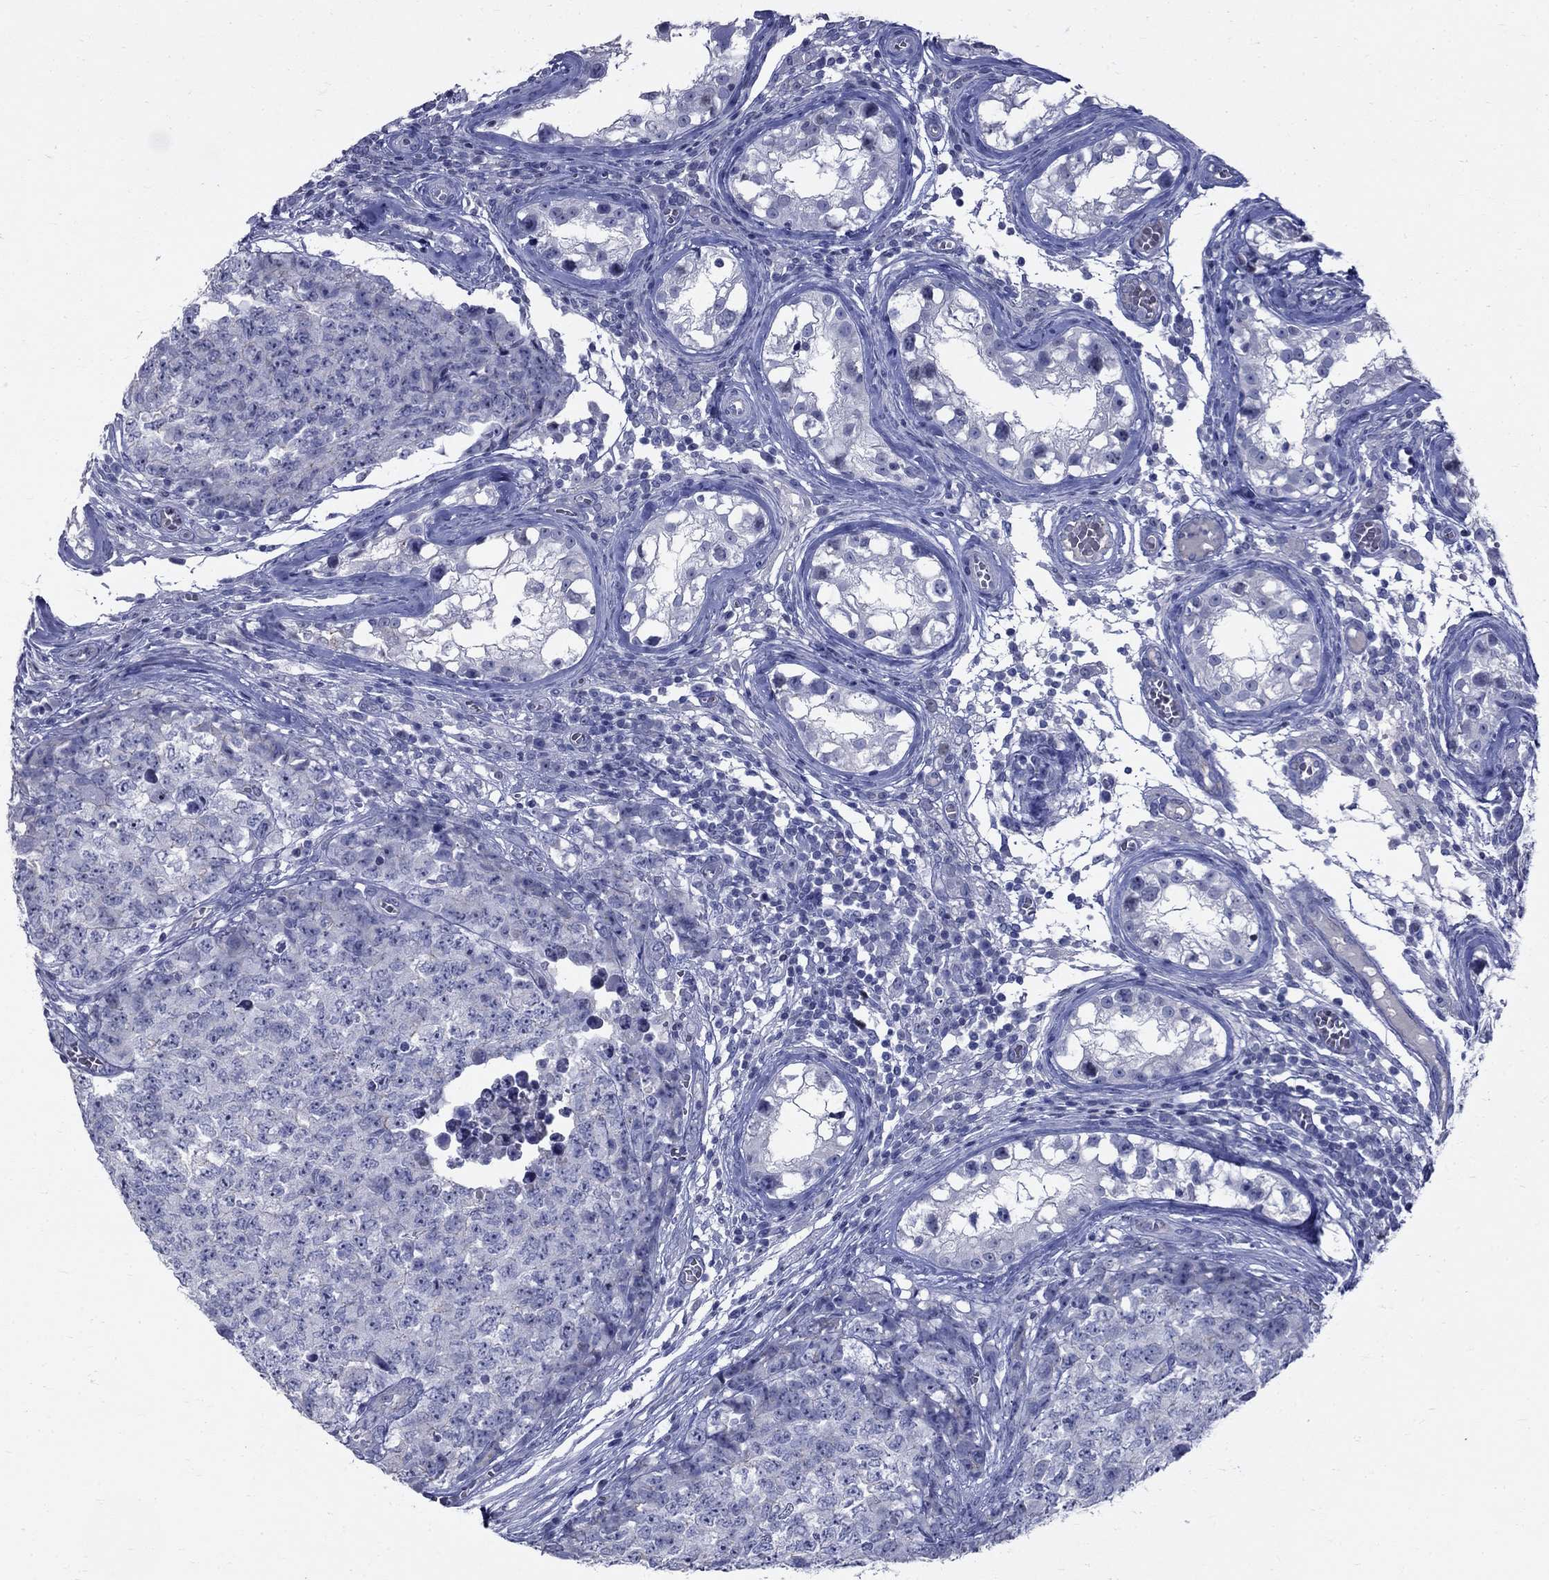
{"staining": {"intensity": "negative", "quantity": "none", "location": "none"}, "tissue": "testis cancer", "cell_type": "Tumor cells", "image_type": "cancer", "snomed": [{"axis": "morphology", "description": "Carcinoma, Embryonal, NOS"}, {"axis": "topography", "description": "Testis"}], "caption": "Testis cancer (embryonal carcinoma) was stained to show a protein in brown. There is no significant expression in tumor cells. (DAB IHC with hematoxylin counter stain).", "gene": "GUCA1A", "patient": {"sex": "male", "age": 23}}